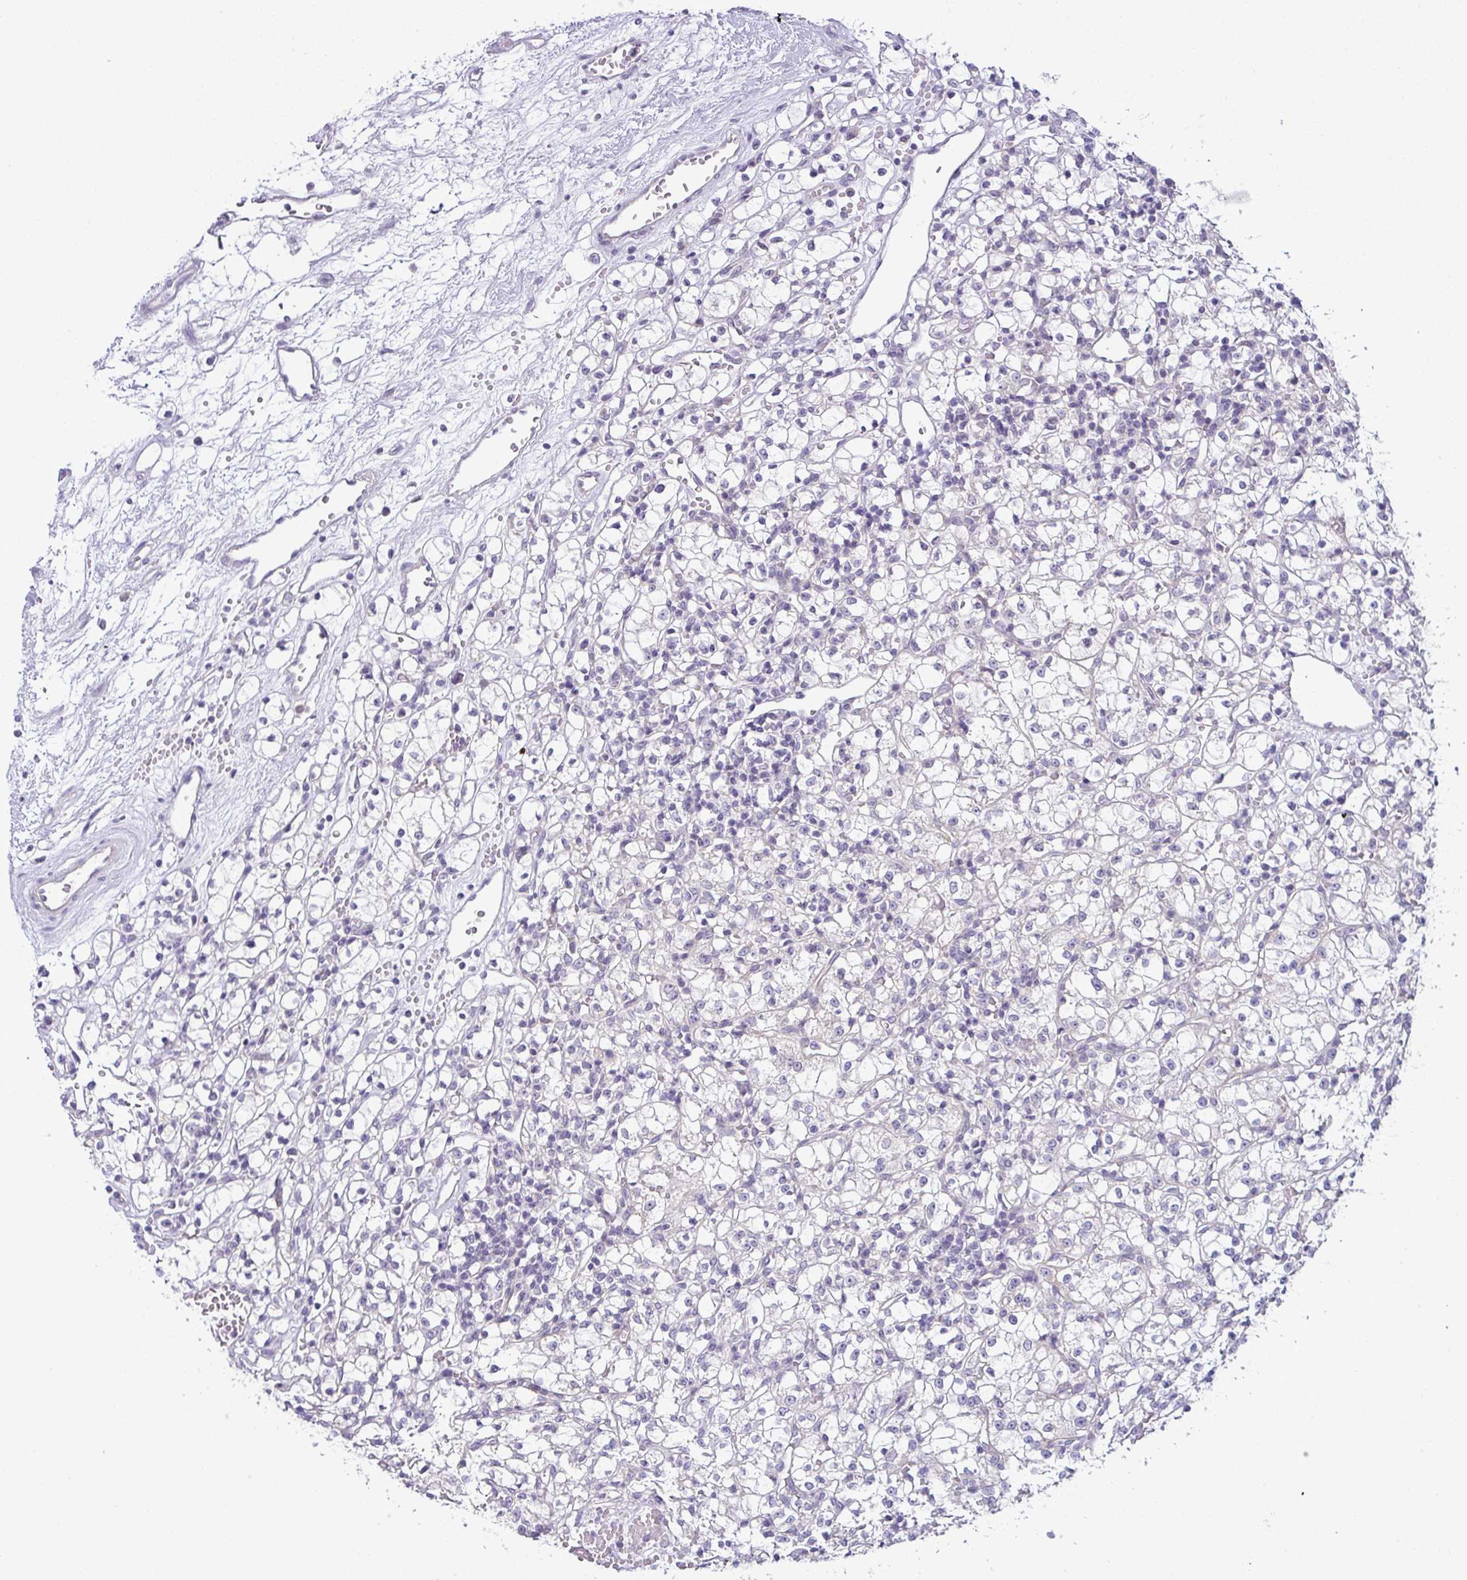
{"staining": {"intensity": "negative", "quantity": "none", "location": "none"}, "tissue": "renal cancer", "cell_type": "Tumor cells", "image_type": "cancer", "snomed": [{"axis": "morphology", "description": "Adenocarcinoma, NOS"}, {"axis": "topography", "description": "Kidney"}], "caption": "High magnification brightfield microscopy of renal adenocarcinoma stained with DAB (3,3'-diaminobenzidine) (brown) and counterstained with hematoxylin (blue): tumor cells show no significant staining.", "gene": "HBEGF", "patient": {"sex": "female", "age": 59}}